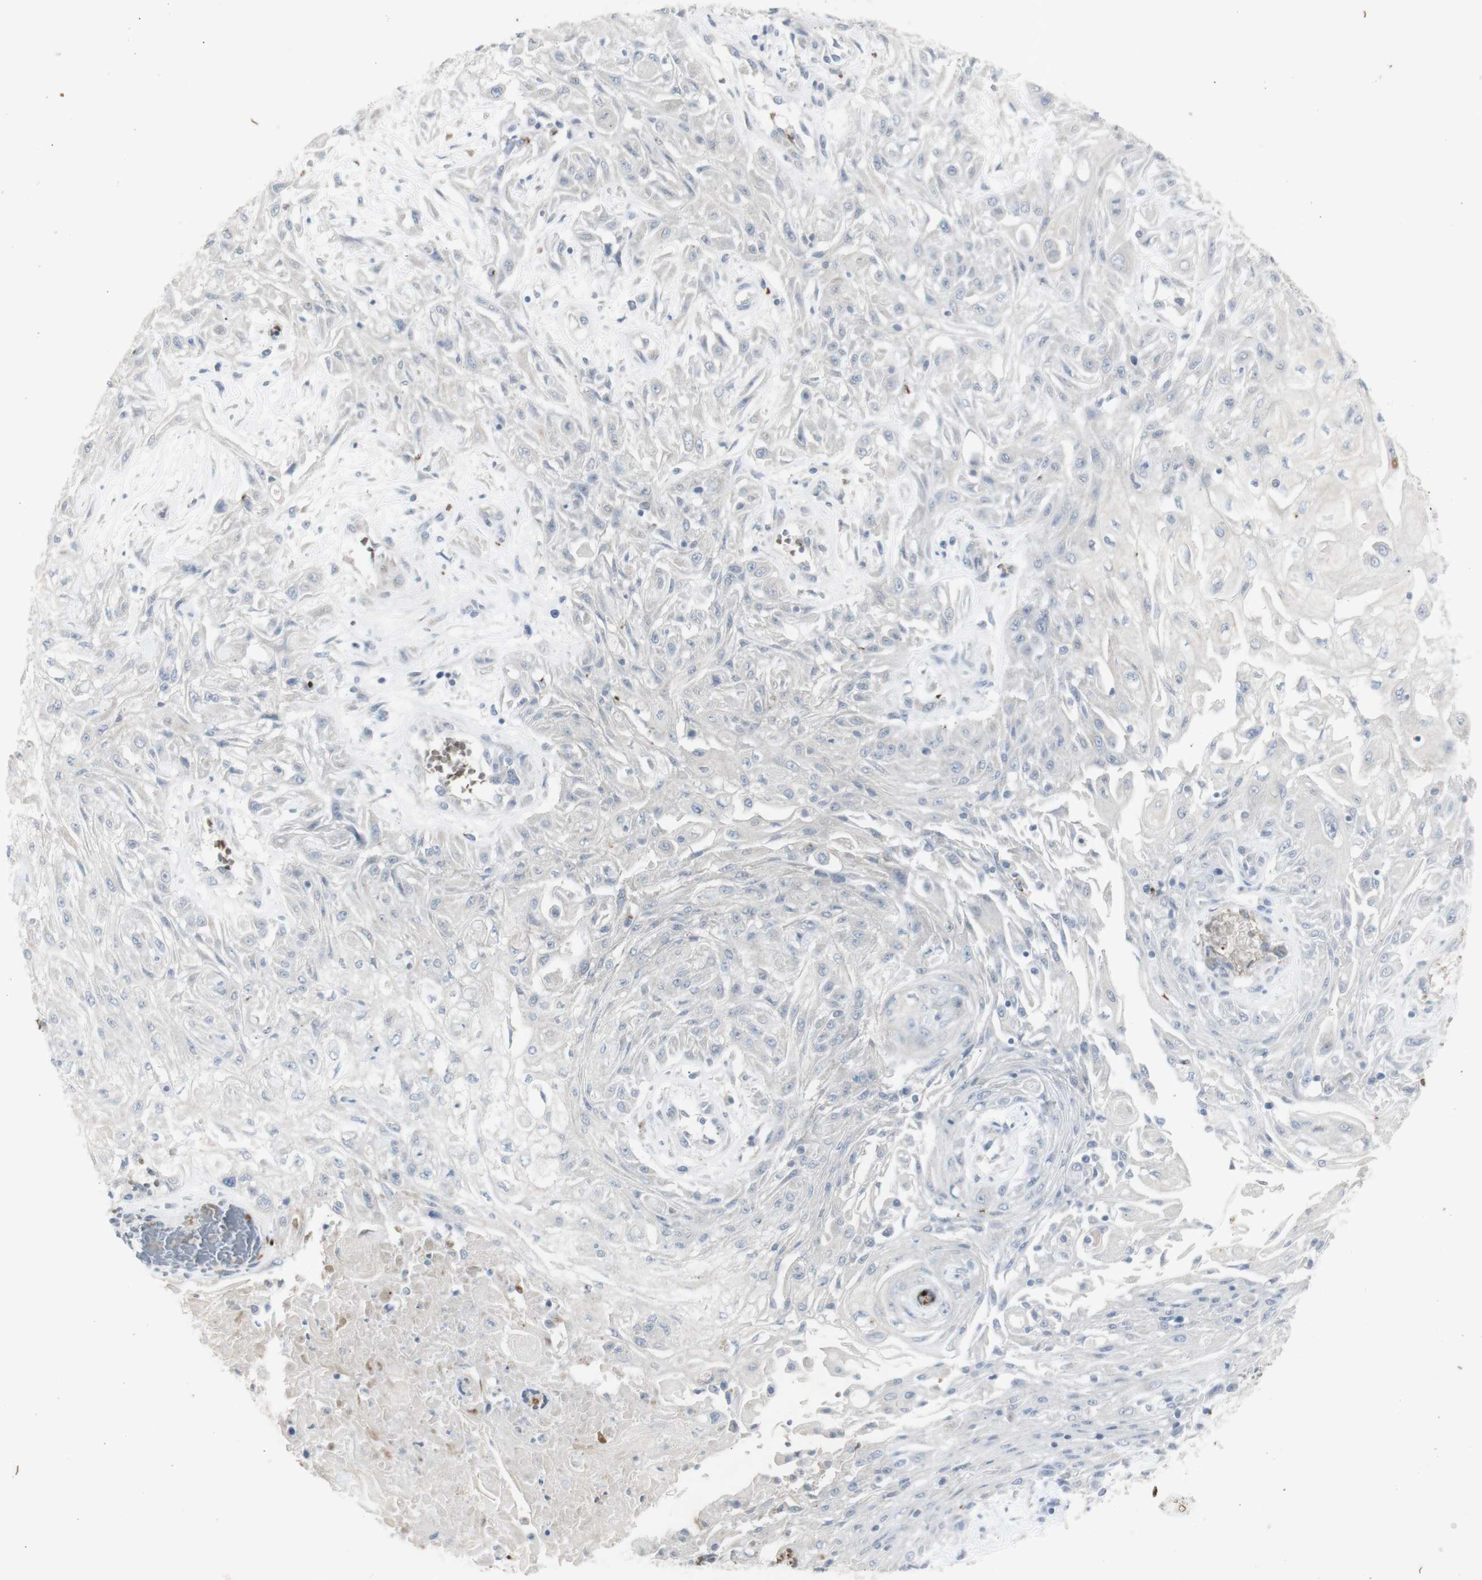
{"staining": {"intensity": "negative", "quantity": "none", "location": "none"}, "tissue": "skin cancer", "cell_type": "Tumor cells", "image_type": "cancer", "snomed": [{"axis": "morphology", "description": "Squamous cell carcinoma, NOS"}, {"axis": "topography", "description": "Skin"}], "caption": "Protein analysis of skin squamous cell carcinoma exhibits no significant expression in tumor cells.", "gene": "INS", "patient": {"sex": "male", "age": 75}}